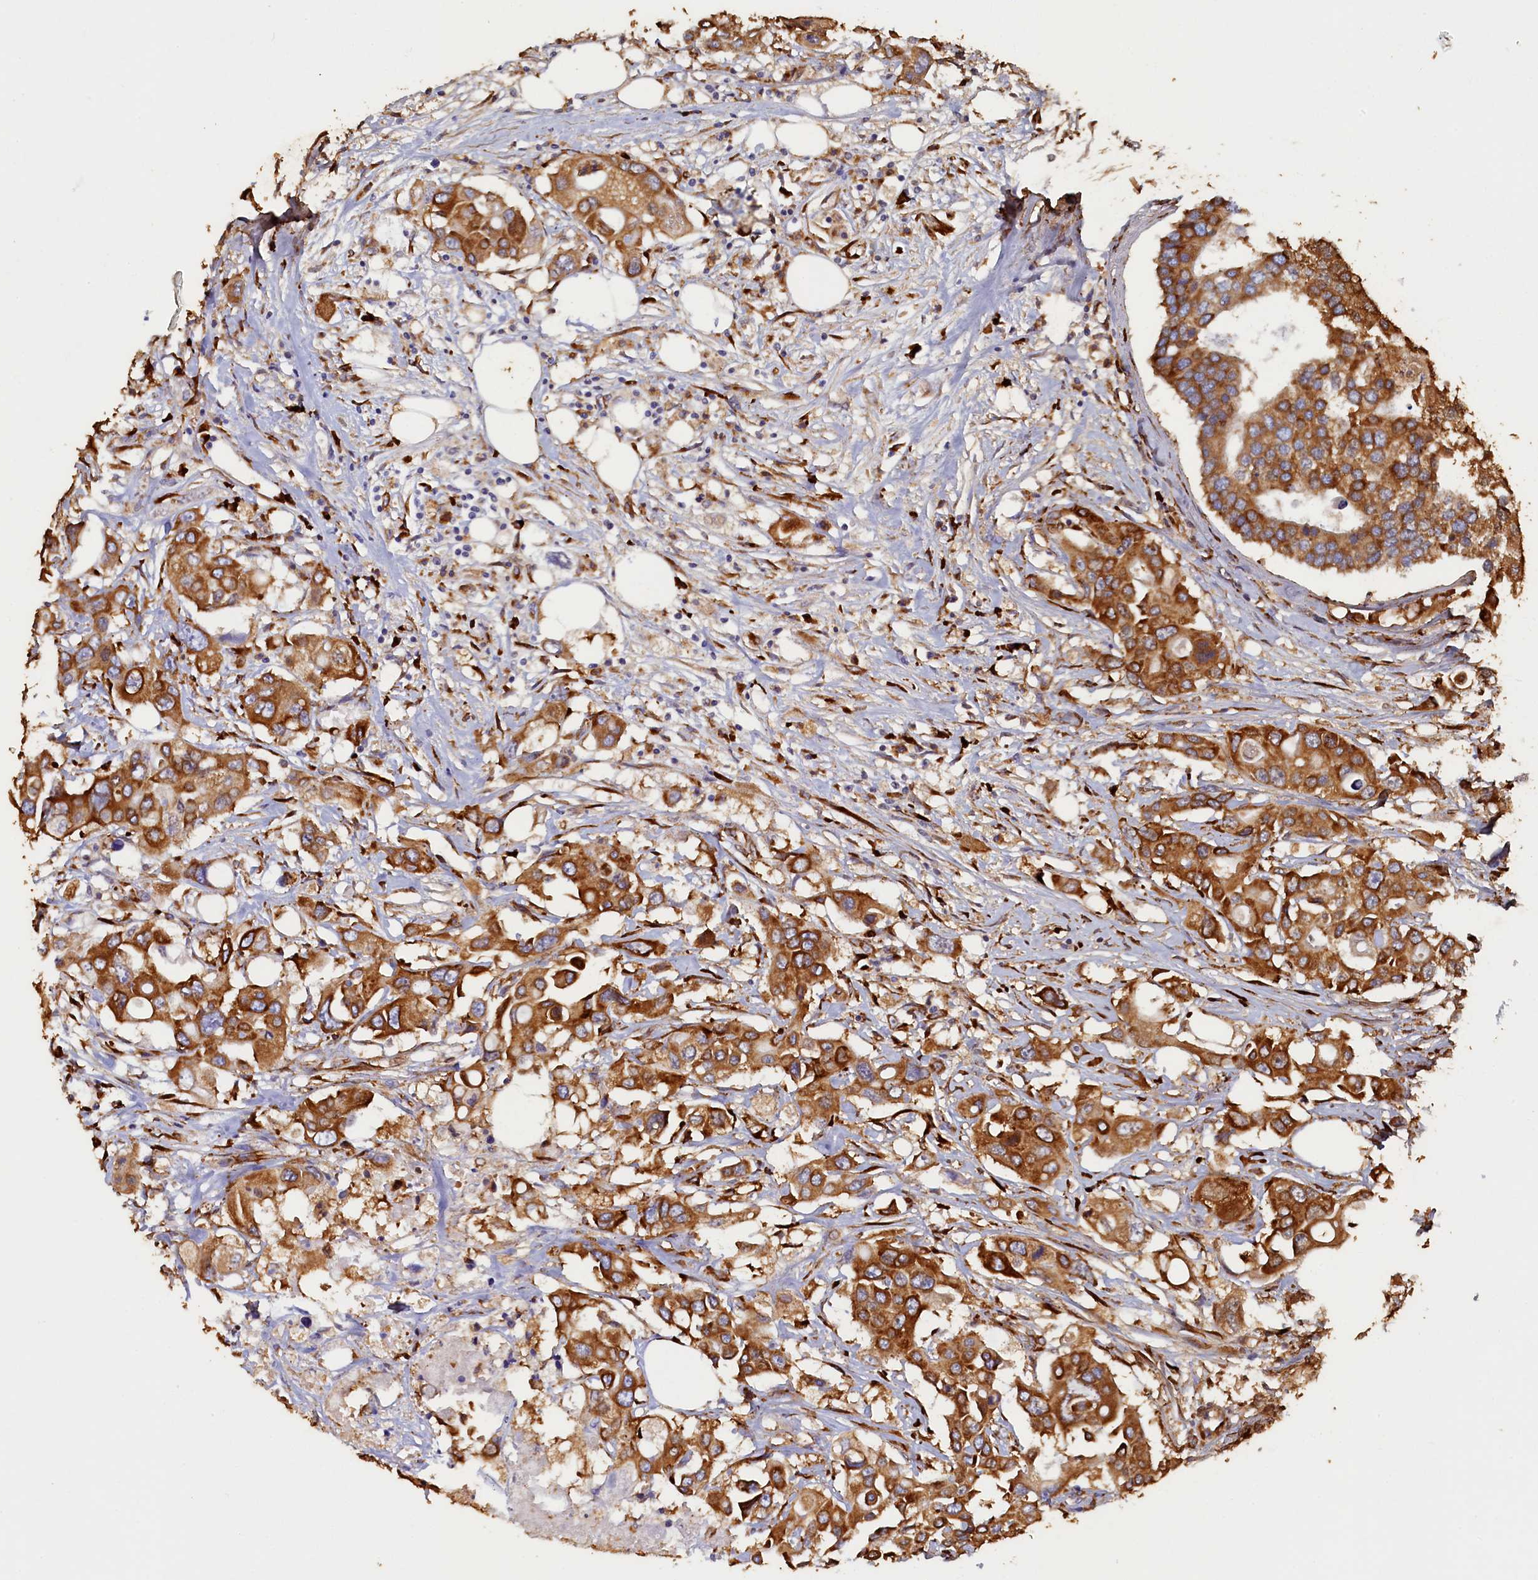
{"staining": {"intensity": "strong", "quantity": ">75%", "location": "cytoplasmic/membranous"}, "tissue": "colorectal cancer", "cell_type": "Tumor cells", "image_type": "cancer", "snomed": [{"axis": "morphology", "description": "Adenocarcinoma, NOS"}, {"axis": "topography", "description": "Colon"}], "caption": "Brown immunohistochemical staining in colorectal cancer demonstrates strong cytoplasmic/membranous expression in approximately >75% of tumor cells. Immunohistochemistry stains the protein in brown and the nuclei are stained blue.", "gene": "TMEM18", "patient": {"sex": "male", "age": 77}}